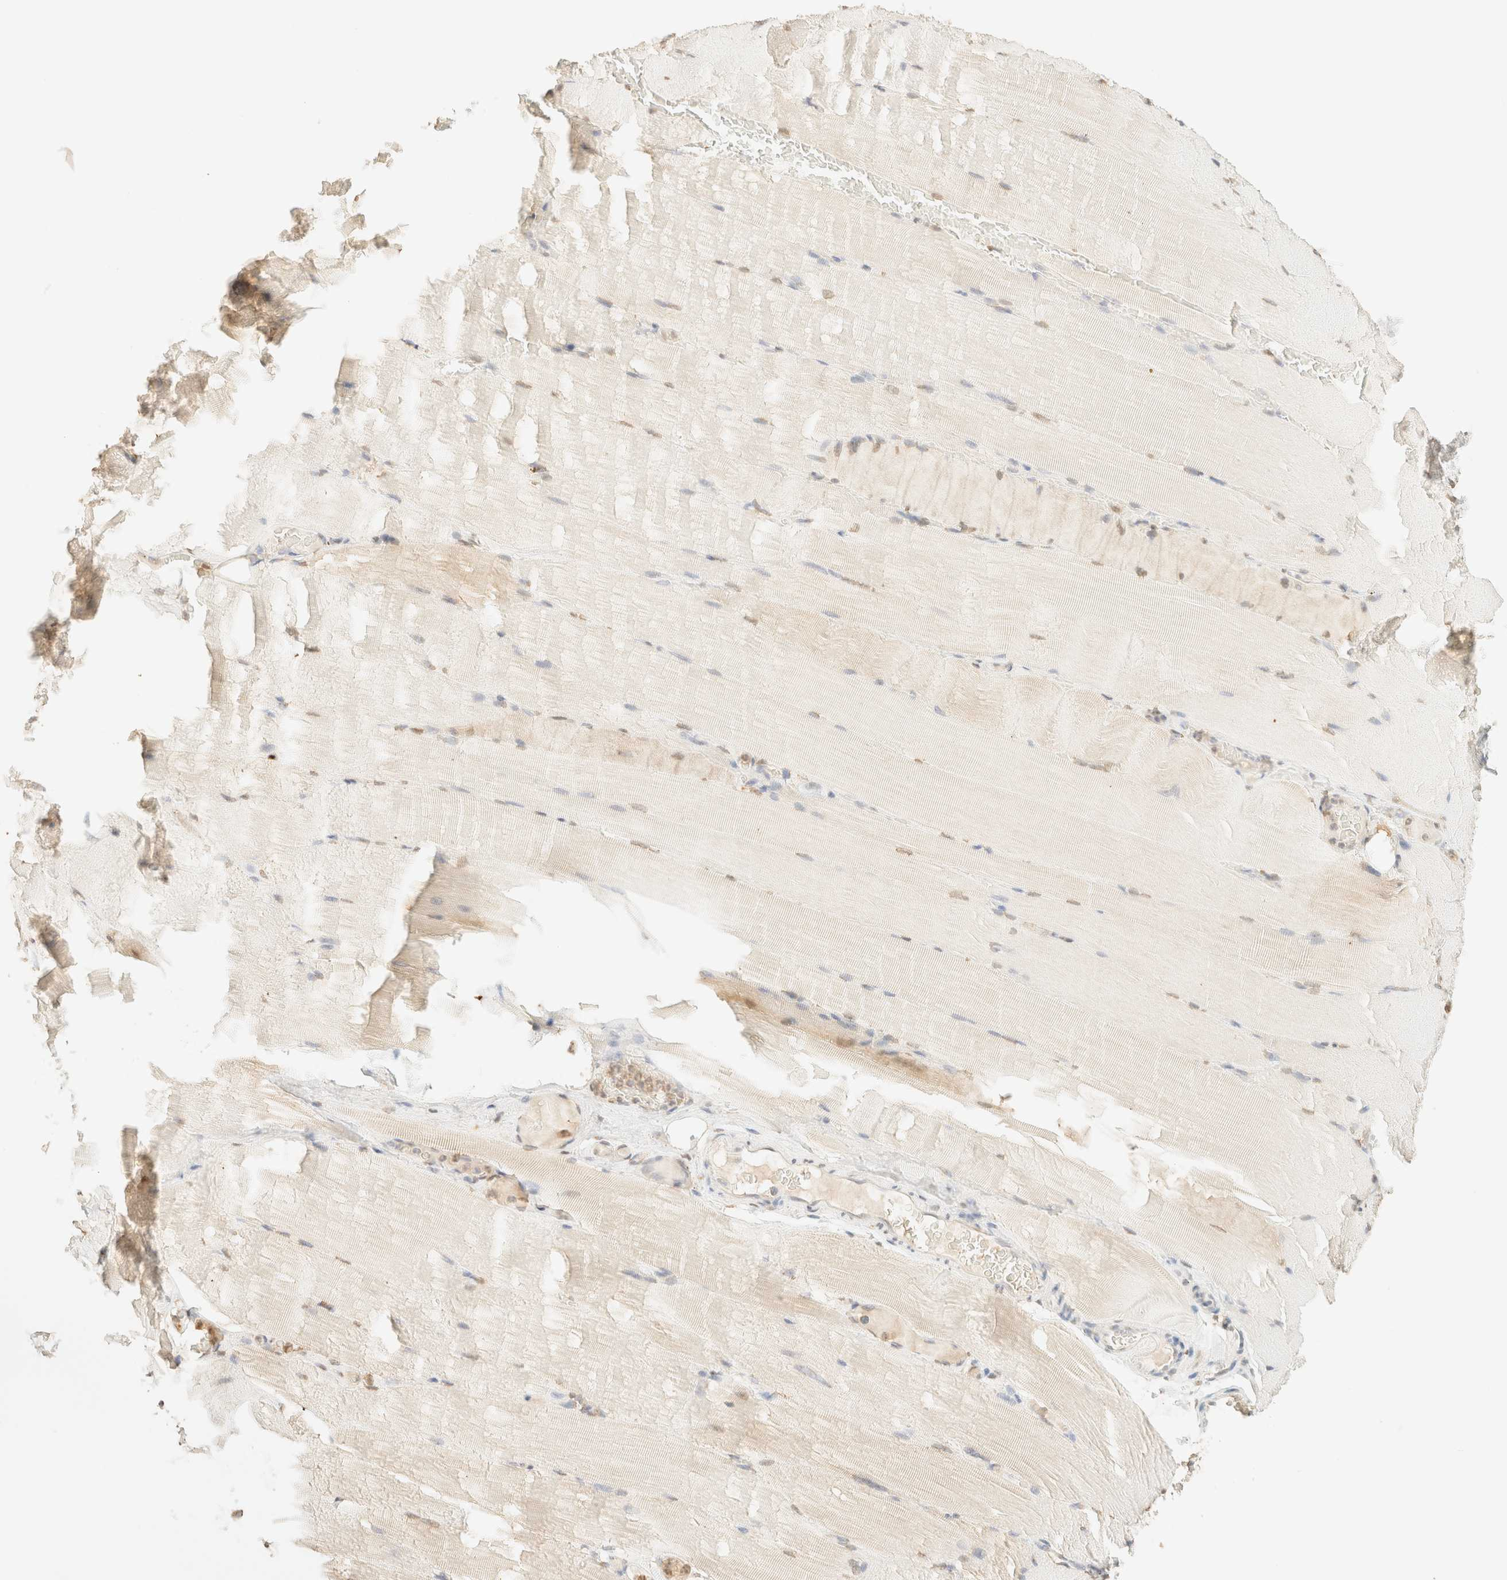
{"staining": {"intensity": "weak", "quantity": "25%-75%", "location": "nuclear"}, "tissue": "skeletal muscle", "cell_type": "Myocytes", "image_type": "normal", "snomed": [{"axis": "morphology", "description": "Normal tissue, NOS"}, {"axis": "topography", "description": "Skeletal muscle"}, {"axis": "topography", "description": "Parathyroid gland"}], "caption": "Skeletal muscle stained with DAB (3,3'-diaminobenzidine) immunohistochemistry (IHC) exhibits low levels of weak nuclear positivity in approximately 25%-75% of myocytes.", "gene": "S100A13", "patient": {"sex": "female", "age": 37}}